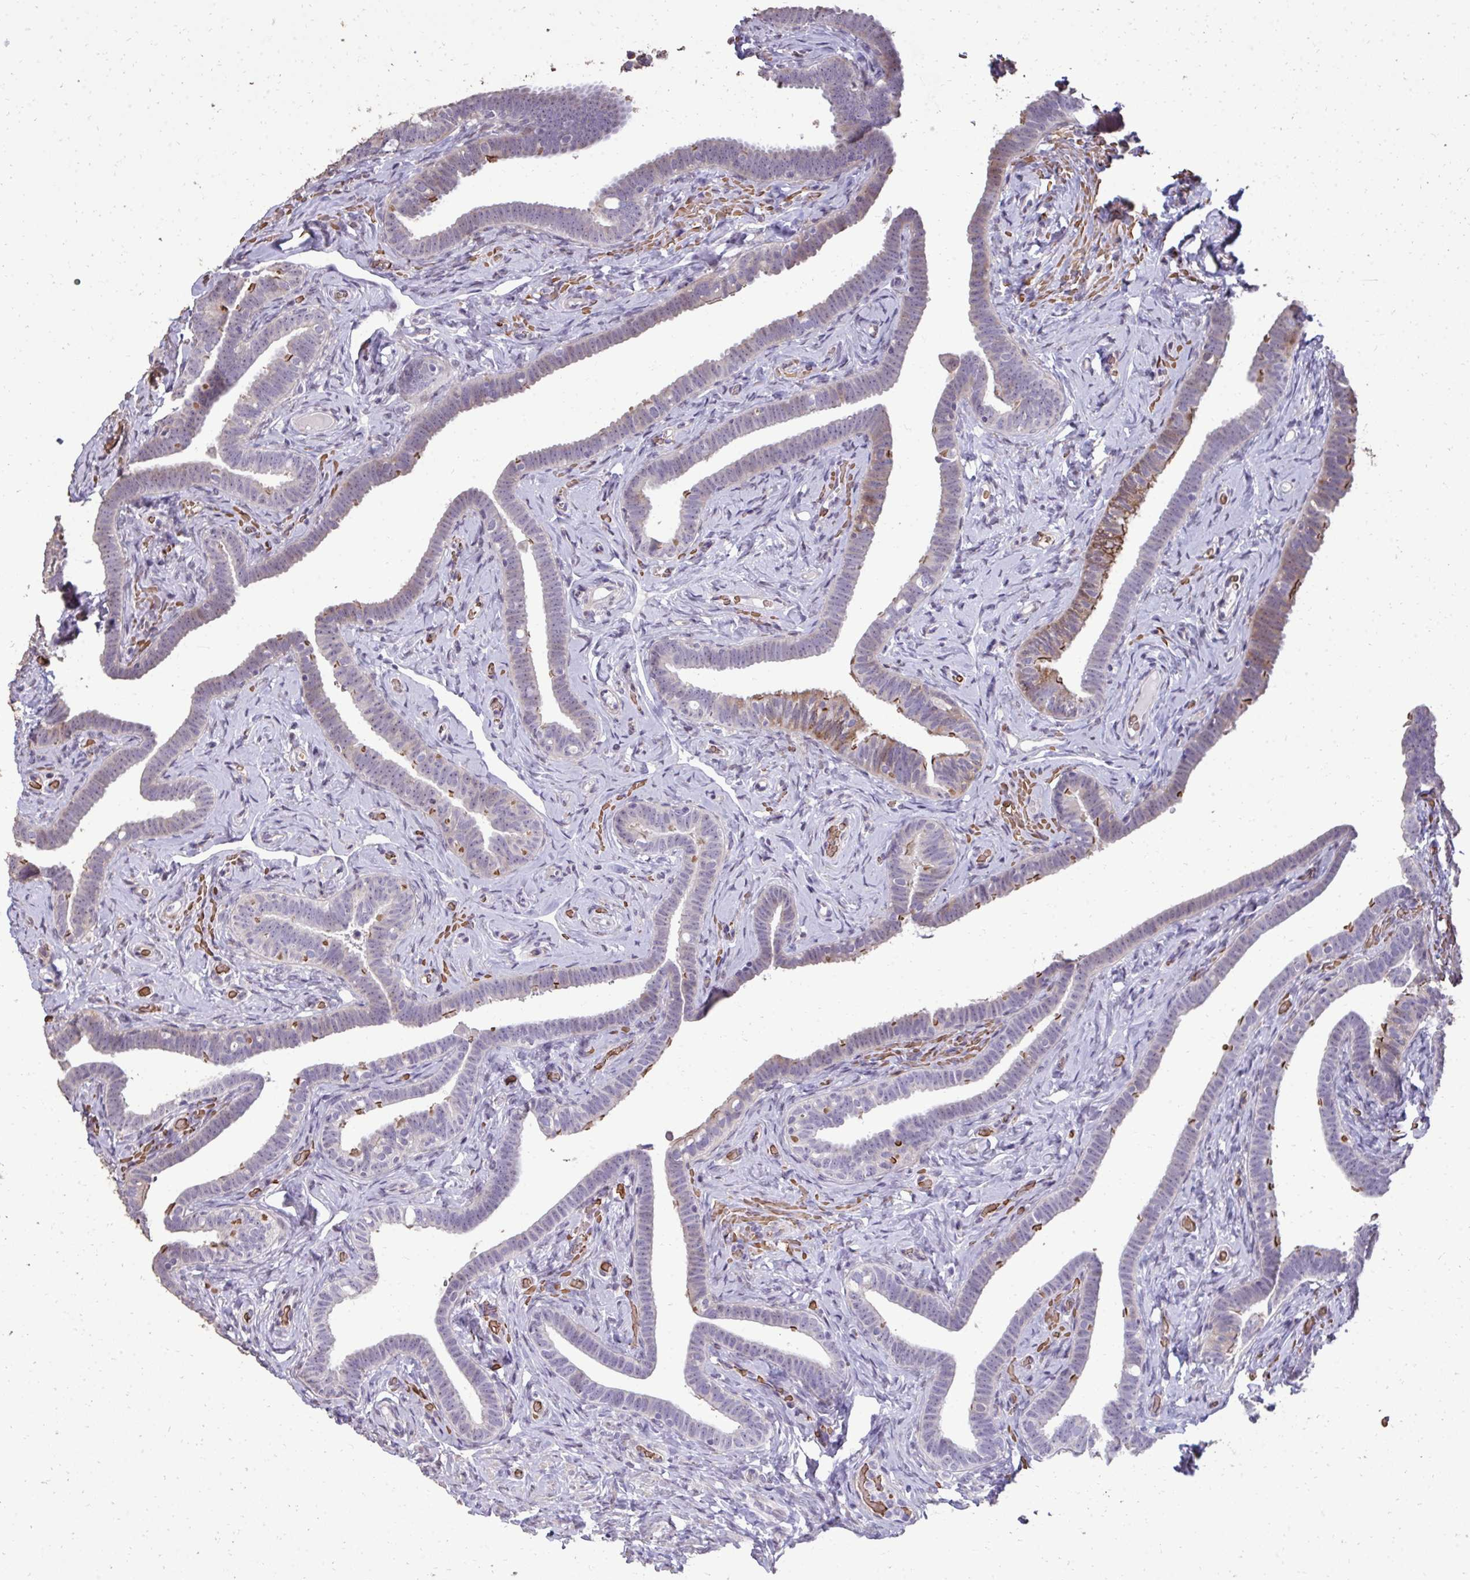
{"staining": {"intensity": "moderate", "quantity": "25%-75%", "location": "cytoplasmic/membranous"}, "tissue": "fallopian tube", "cell_type": "Glandular cells", "image_type": "normal", "snomed": [{"axis": "morphology", "description": "Normal tissue, NOS"}, {"axis": "topography", "description": "Fallopian tube"}], "caption": "Immunohistochemistry histopathology image of unremarkable fallopian tube: human fallopian tube stained using IHC displays medium levels of moderate protein expression localized specifically in the cytoplasmic/membranous of glandular cells, appearing as a cytoplasmic/membranous brown color.", "gene": "FIBCD1", "patient": {"sex": "female", "age": 69}}